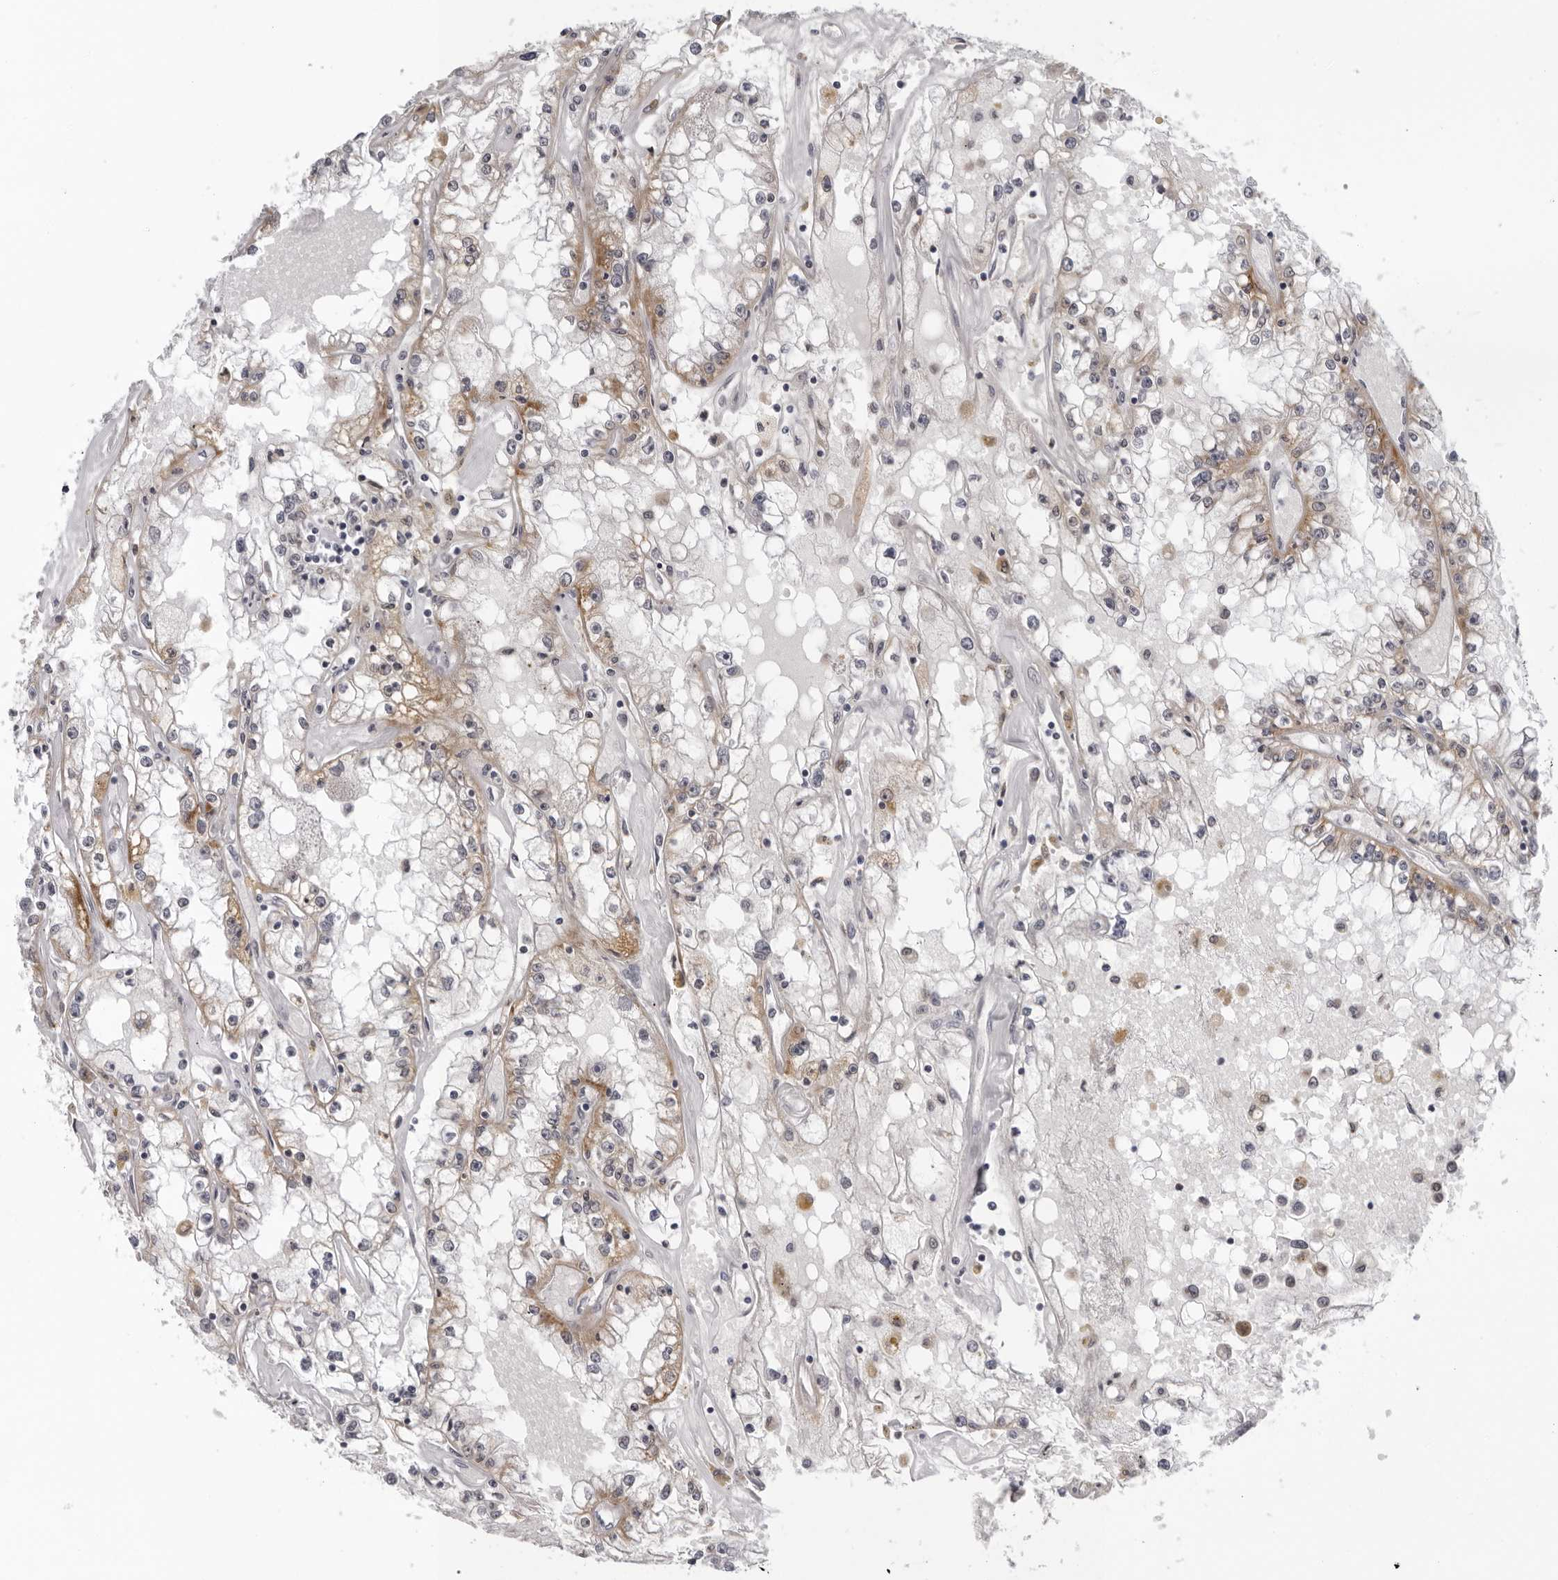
{"staining": {"intensity": "moderate", "quantity": "25%-75%", "location": "cytoplasmic/membranous"}, "tissue": "renal cancer", "cell_type": "Tumor cells", "image_type": "cancer", "snomed": [{"axis": "morphology", "description": "Adenocarcinoma, NOS"}, {"axis": "topography", "description": "Kidney"}], "caption": "Approximately 25%-75% of tumor cells in human adenocarcinoma (renal) exhibit moderate cytoplasmic/membranous protein staining as visualized by brown immunohistochemical staining.", "gene": "CPT2", "patient": {"sex": "male", "age": 56}}